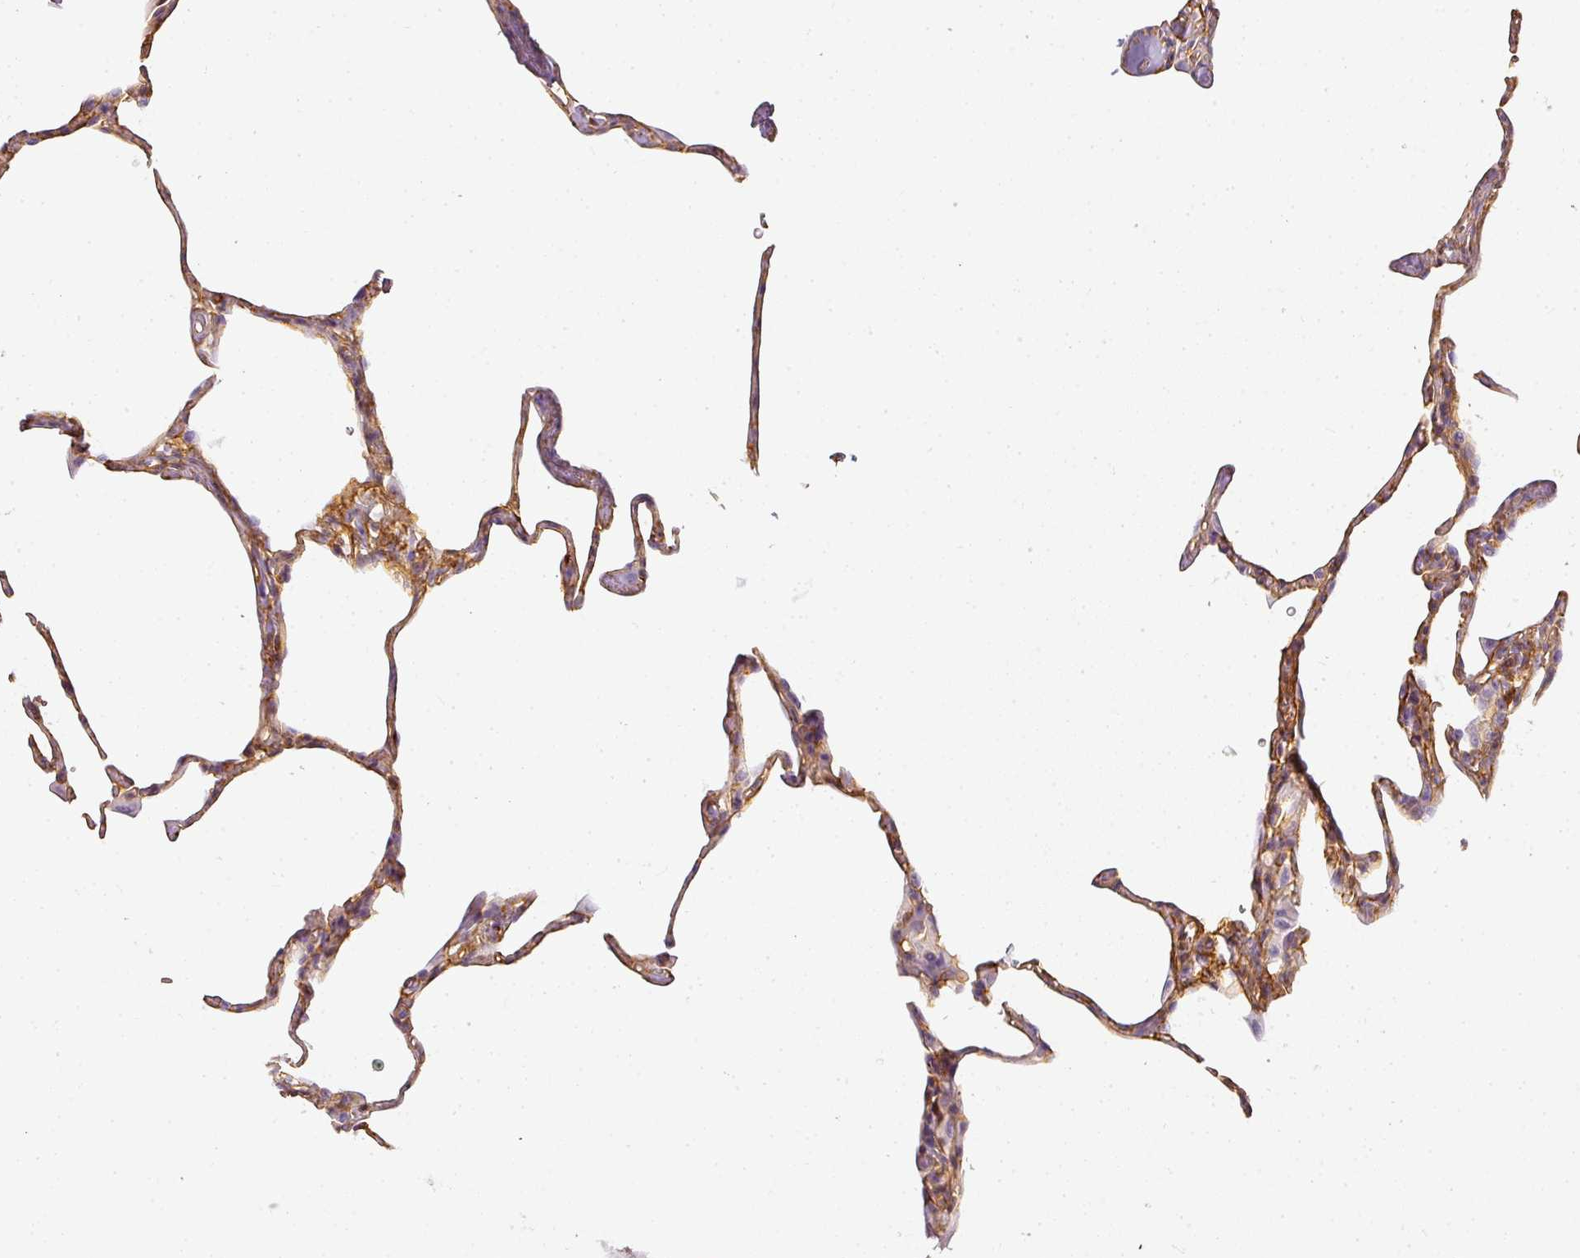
{"staining": {"intensity": "moderate", "quantity": "25%-75%", "location": "cytoplasmic/membranous"}, "tissue": "lung", "cell_type": "Alveolar cells", "image_type": "normal", "snomed": [{"axis": "morphology", "description": "Normal tissue, NOS"}, {"axis": "topography", "description": "Lung"}], "caption": "Lung stained with IHC demonstrates moderate cytoplasmic/membranous positivity in approximately 25%-75% of alveolar cells. (DAB (3,3'-diaminobenzidine) IHC with brightfield microscopy, high magnification).", "gene": "TMEM42", "patient": {"sex": "male", "age": 65}}